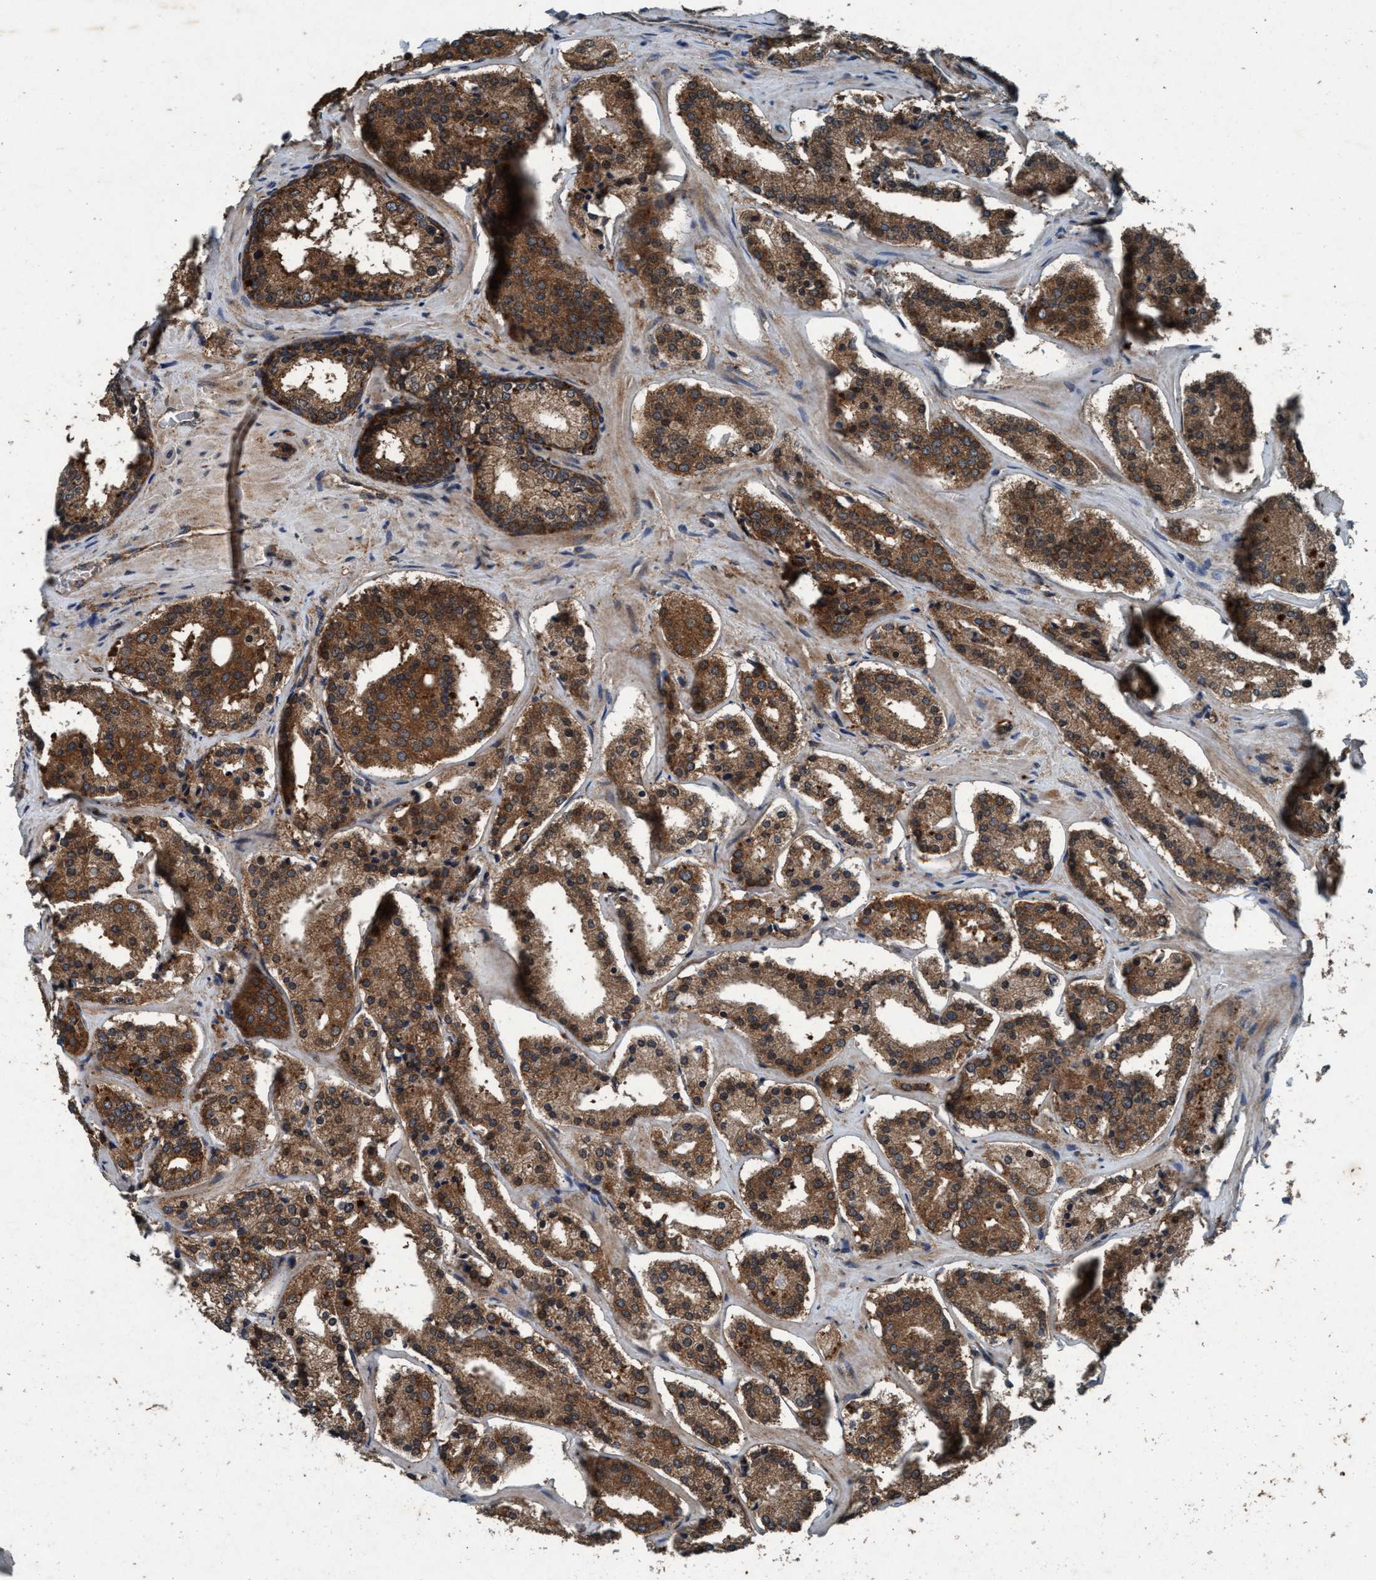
{"staining": {"intensity": "strong", "quantity": ">75%", "location": "cytoplasmic/membranous"}, "tissue": "prostate cancer", "cell_type": "Tumor cells", "image_type": "cancer", "snomed": [{"axis": "morphology", "description": "Adenocarcinoma, High grade"}, {"axis": "topography", "description": "Prostate"}], "caption": "Tumor cells exhibit high levels of strong cytoplasmic/membranous staining in approximately >75% of cells in high-grade adenocarcinoma (prostate).", "gene": "AKT1S1", "patient": {"sex": "male", "age": 60}}